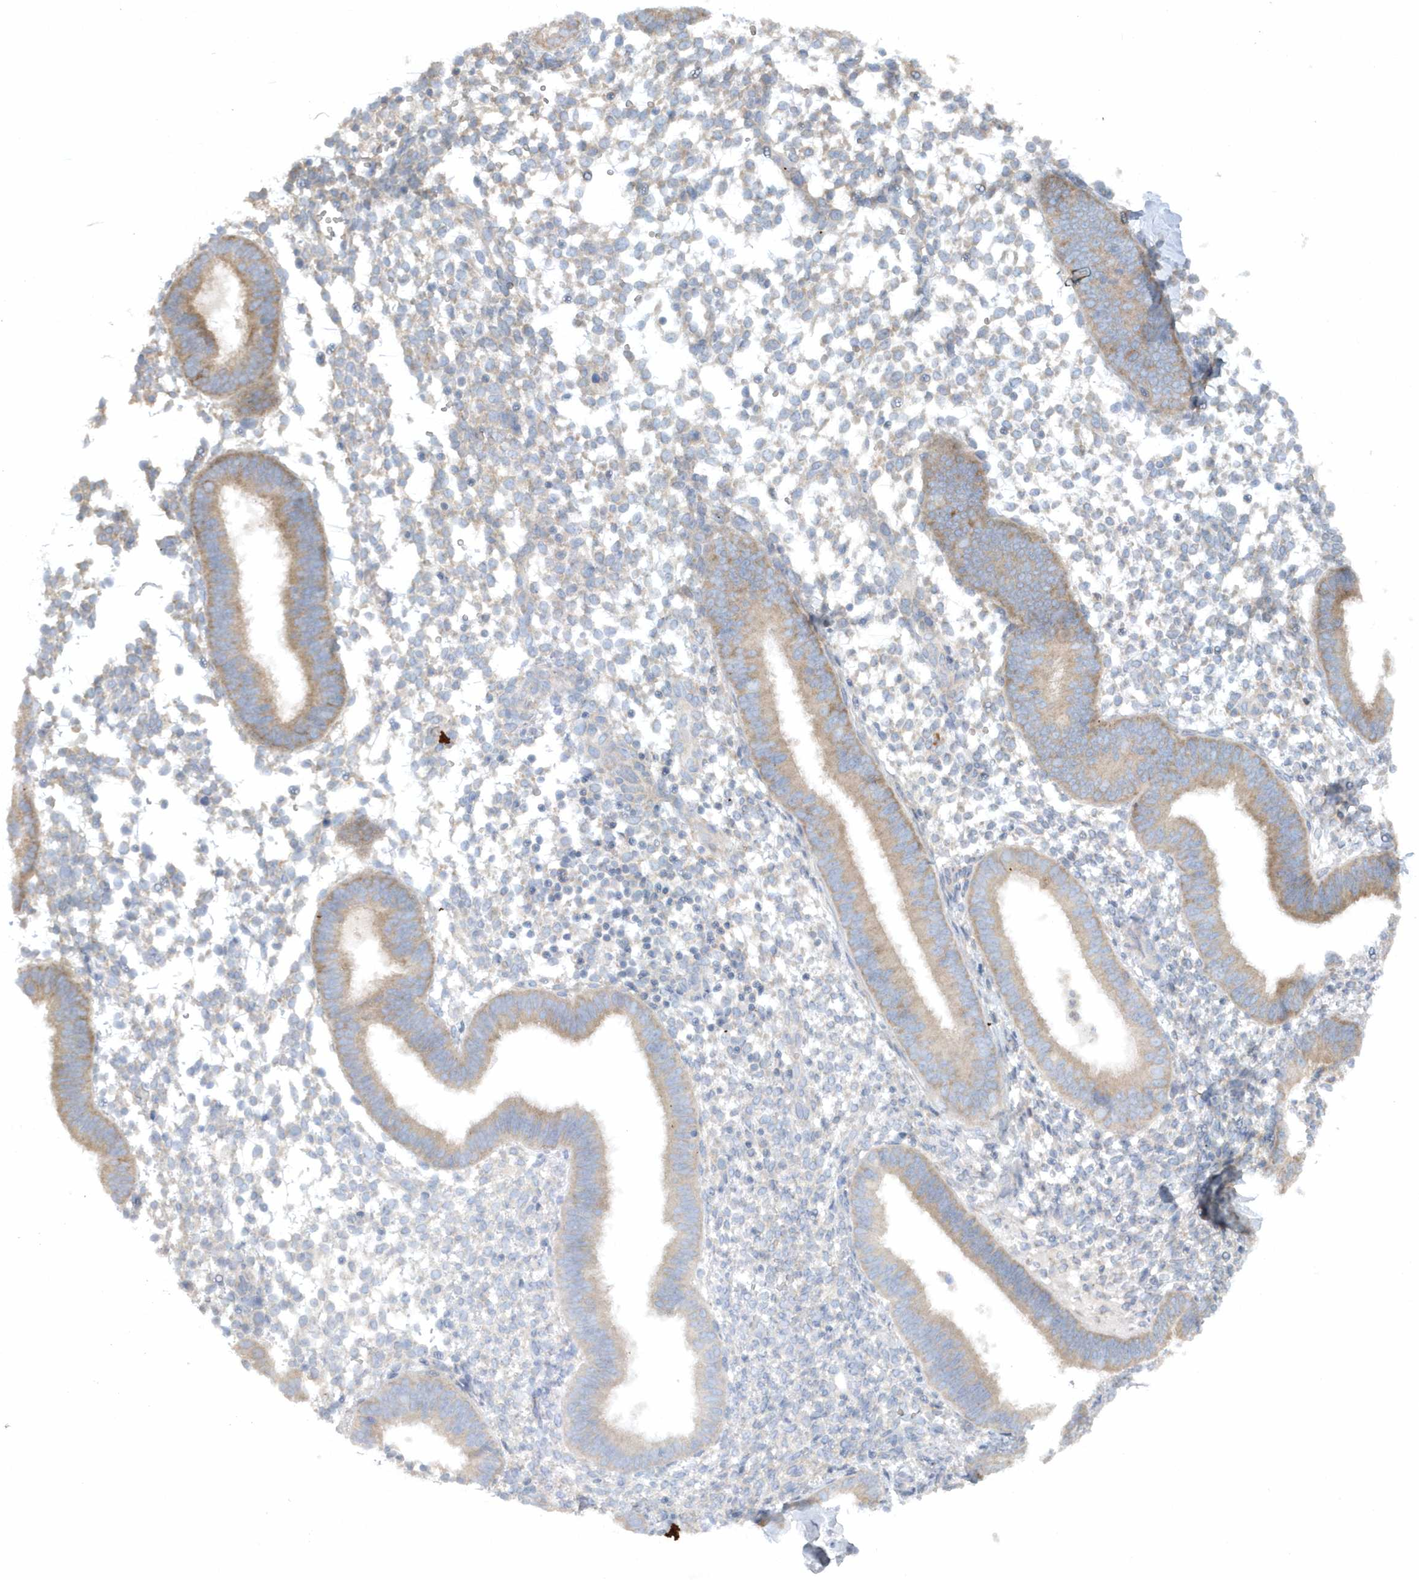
{"staining": {"intensity": "weak", "quantity": "<25%", "location": "cytoplasmic/membranous"}, "tissue": "endometrium", "cell_type": "Cells in endometrial stroma", "image_type": "normal", "snomed": [{"axis": "morphology", "description": "Normal tissue, NOS"}, {"axis": "topography", "description": "Uterus"}, {"axis": "topography", "description": "Endometrium"}], "caption": "Cells in endometrial stroma show no significant protein positivity in benign endometrium. (DAB (3,3'-diaminobenzidine) immunohistochemistry with hematoxylin counter stain).", "gene": "CNOT10", "patient": {"sex": "female", "age": 48}}